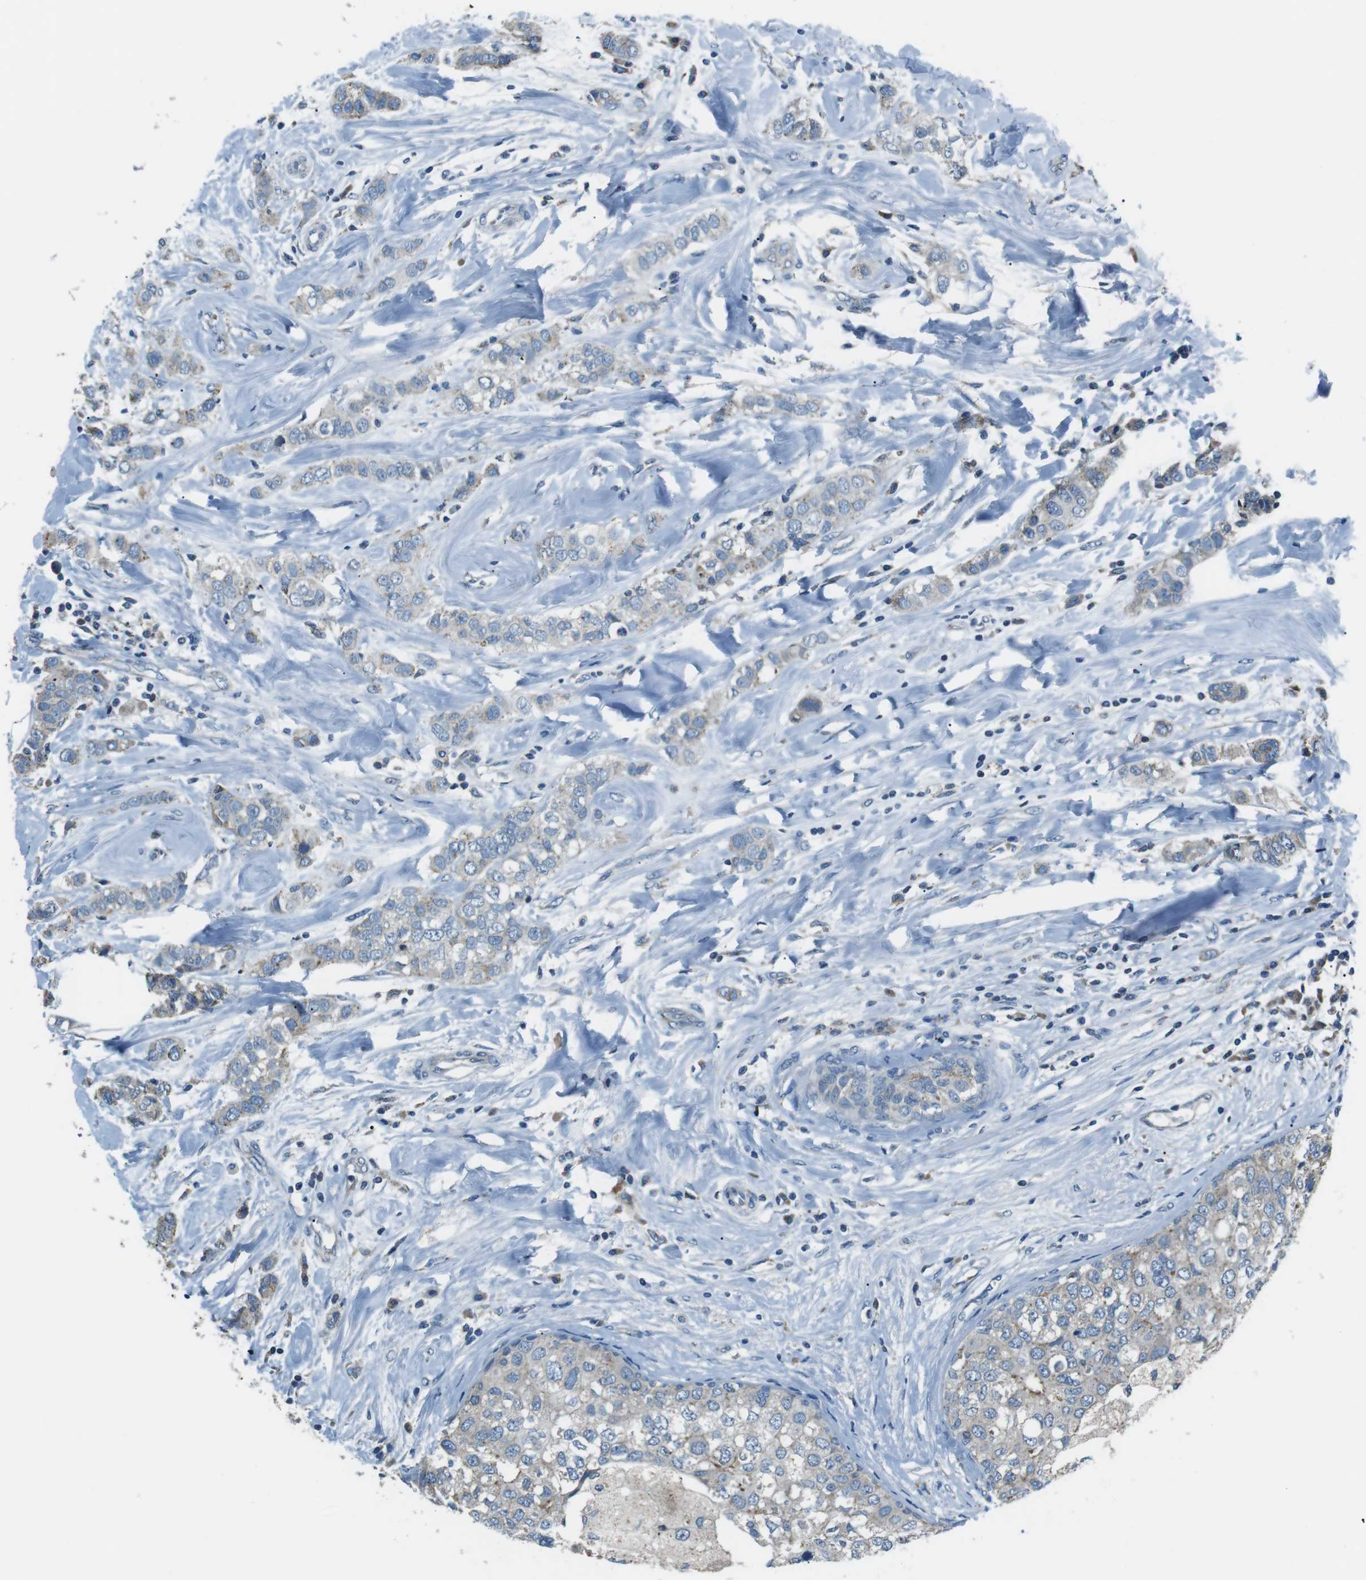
{"staining": {"intensity": "negative", "quantity": "none", "location": "none"}, "tissue": "breast cancer", "cell_type": "Tumor cells", "image_type": "cancer", "snomed": [{"axis": "morphology", "description": "Duct carcinoma"}, {"axis": "topography", "description": "Breast"}], "caption": "This is a photomicrograph of IHC staining of invasive ductal carcinoma (breast), which shows no positivity in tumor cells. (Brightfield microscopy of DAB (3,3'-diaminobenzidine) immunohistochemistry (IHC) at high magnification).", "gene": "FAM3B", "patient": {"sex": "female", "age": 50}}